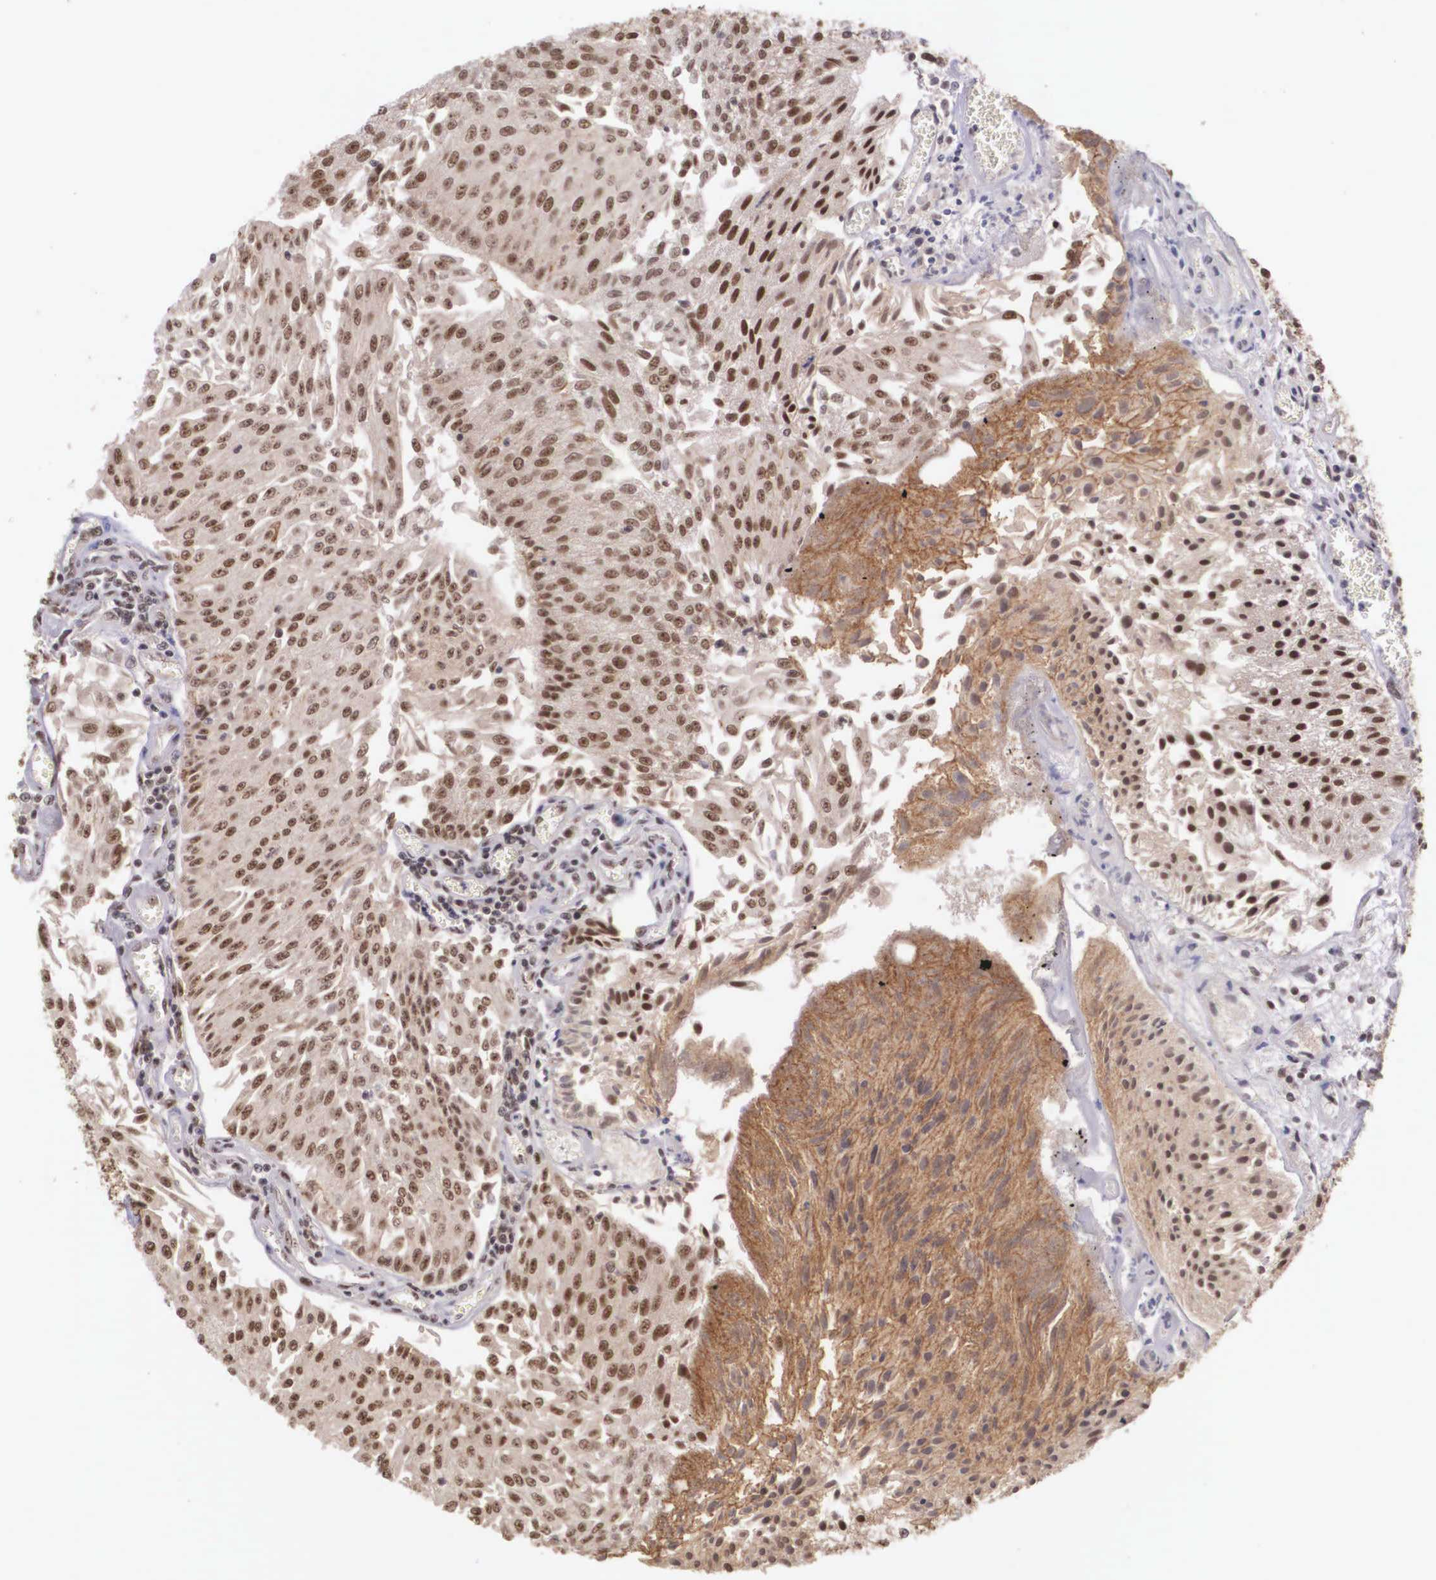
{"staining": {"intensity": "strong", "quantity": ">75%", "location": "cytoplasmic/membranous,nuclear"}, "tissue": "urothelial cancer", "cell_type": "Tumor cells", "image_type": "cancer", "snomed": [{"axis": "morphology", "description": "Urothelial carcinoma, Low grade"}, {"axis": "topography", "description": "Urinary bladder"}], "caption": "Tumor cells demonstrate strong cytoplasmic/membranous and nuclear positivity in about >75% of cells in urothelial carcinoma (low-grade).", "gene": "POLR2F", "patient": {"sex": "male", "age": 86}}